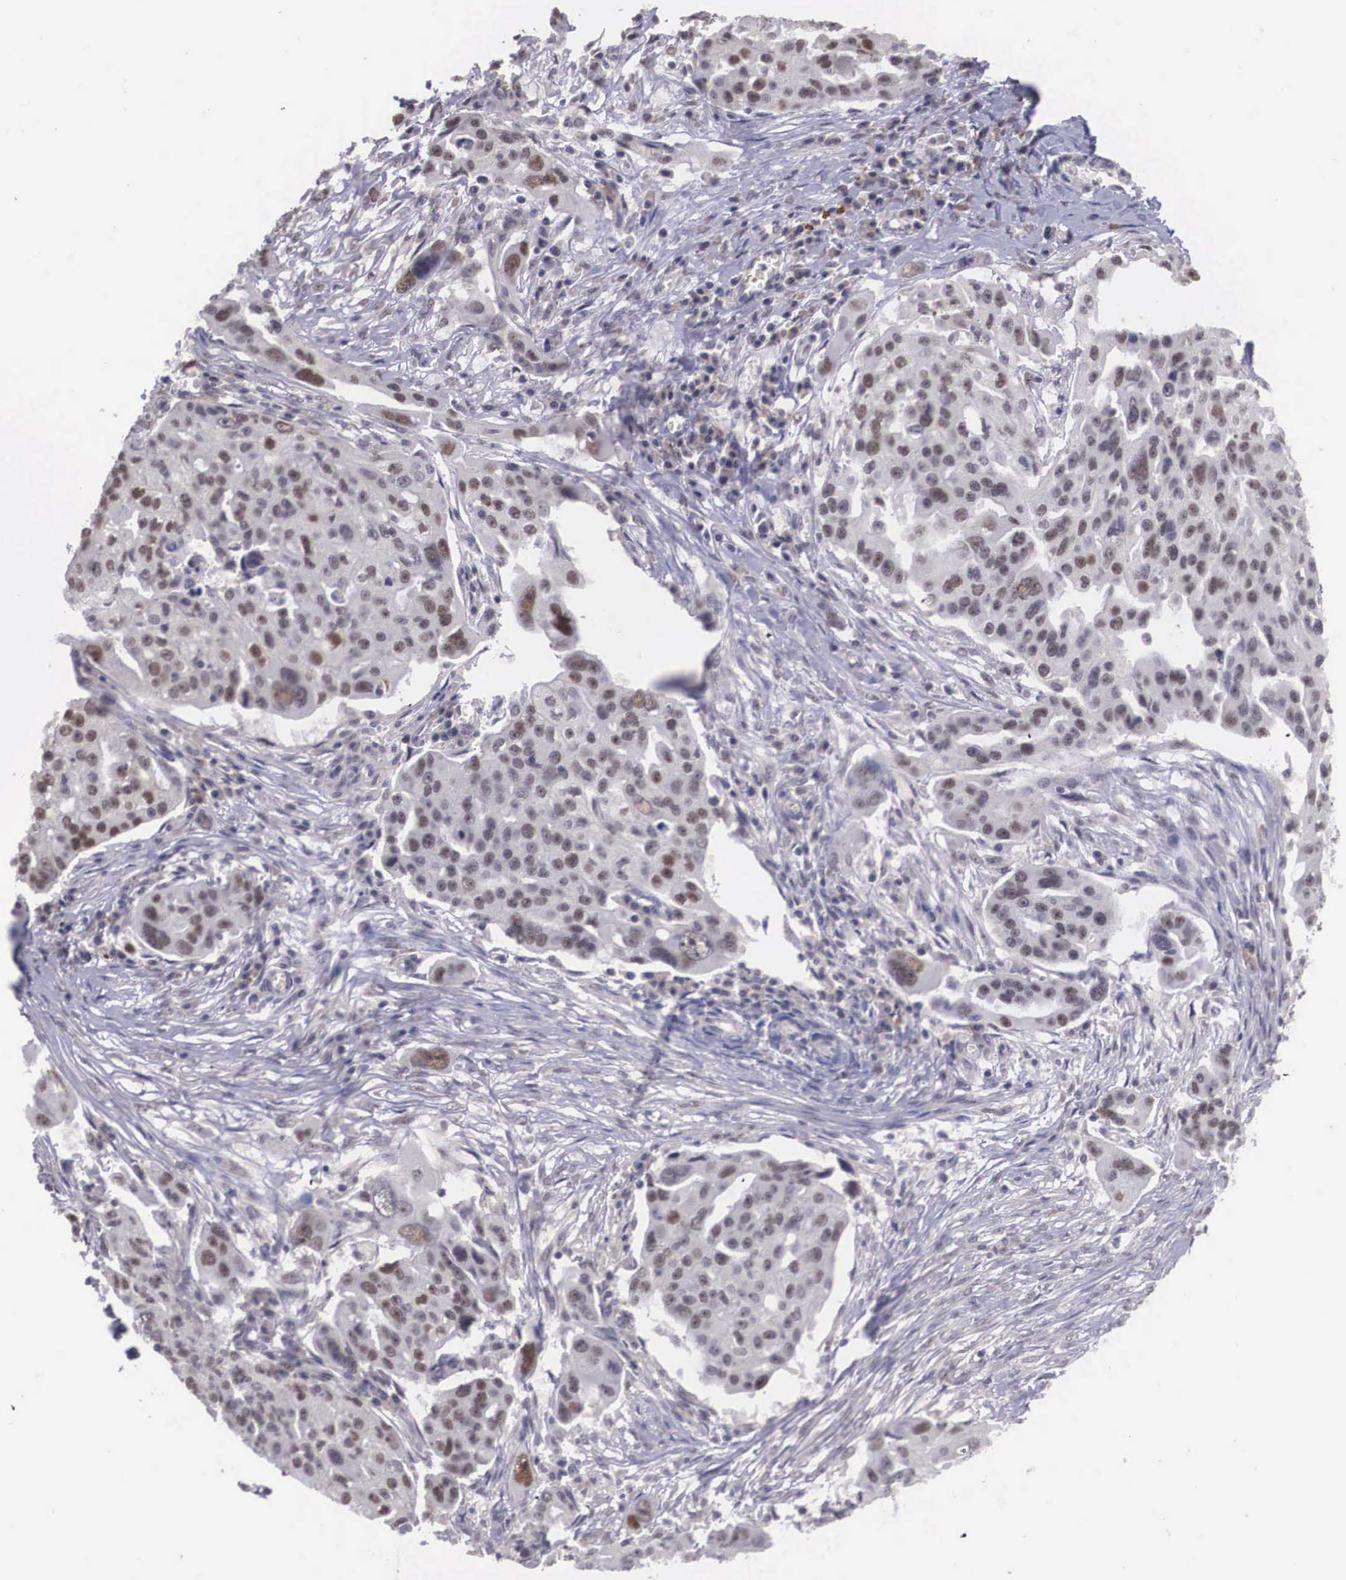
{"staining": {"intensity": "weak", "quantity": "25%-75%", "location": "nuclear"}, "tissue": "ovarian cancer", "cell_type": "Tumor cells", "image_type": "cancer", "snomed": [{"axis": "morphology", "description": "Carcinoma, endometroid"}, {"axis": "topography", "description": "Ovary"}], "caption": "Weak nuclear protein positivity is appreciated in approximately 25%-75% of tumor cells in ovarian endometroid carcinoma.", "gene": "ZNF275", "patient": {"sex": "female", "age": 75}}